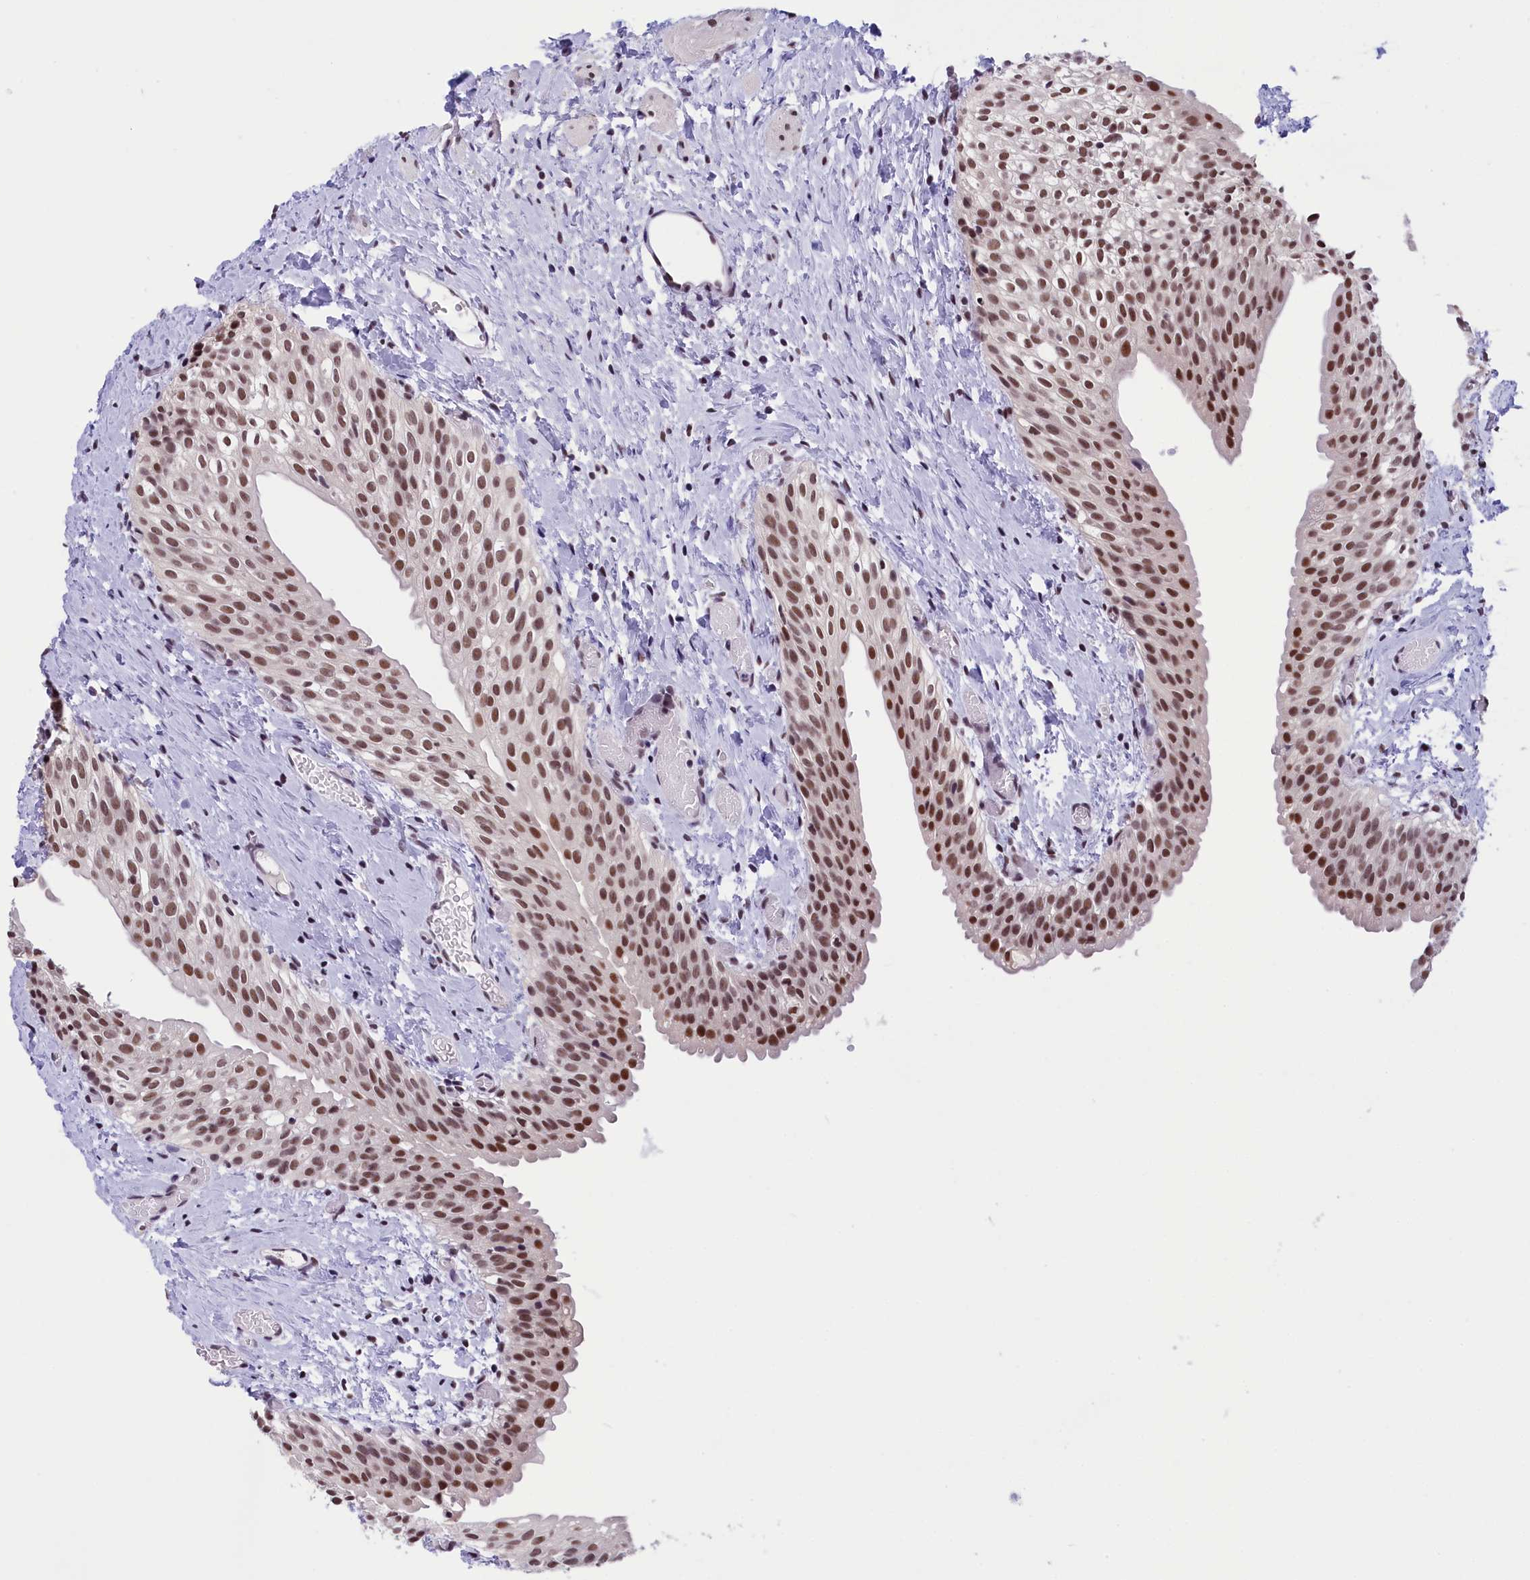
{"staining": {"intensity": "moderate", "quantity": ">75%", "location": "nuclear"}, "tissue": "urinary bladder", "cell_type": "Urothelial cells", "image_type": "normal", "snomed": [{"axis": "morphology", "description": "Normal tissue, NOS"}, {"axis": "topography", "description": "Urinary bladder"}], "caption": "Immunohistochemical staining of normal urinary bladder exhibits medium levels of moderate nuclear expression in approximately >75% of urothelial cells.", "gene": "ZC3H4", "patient": {"sex": "male", "age": 1}}